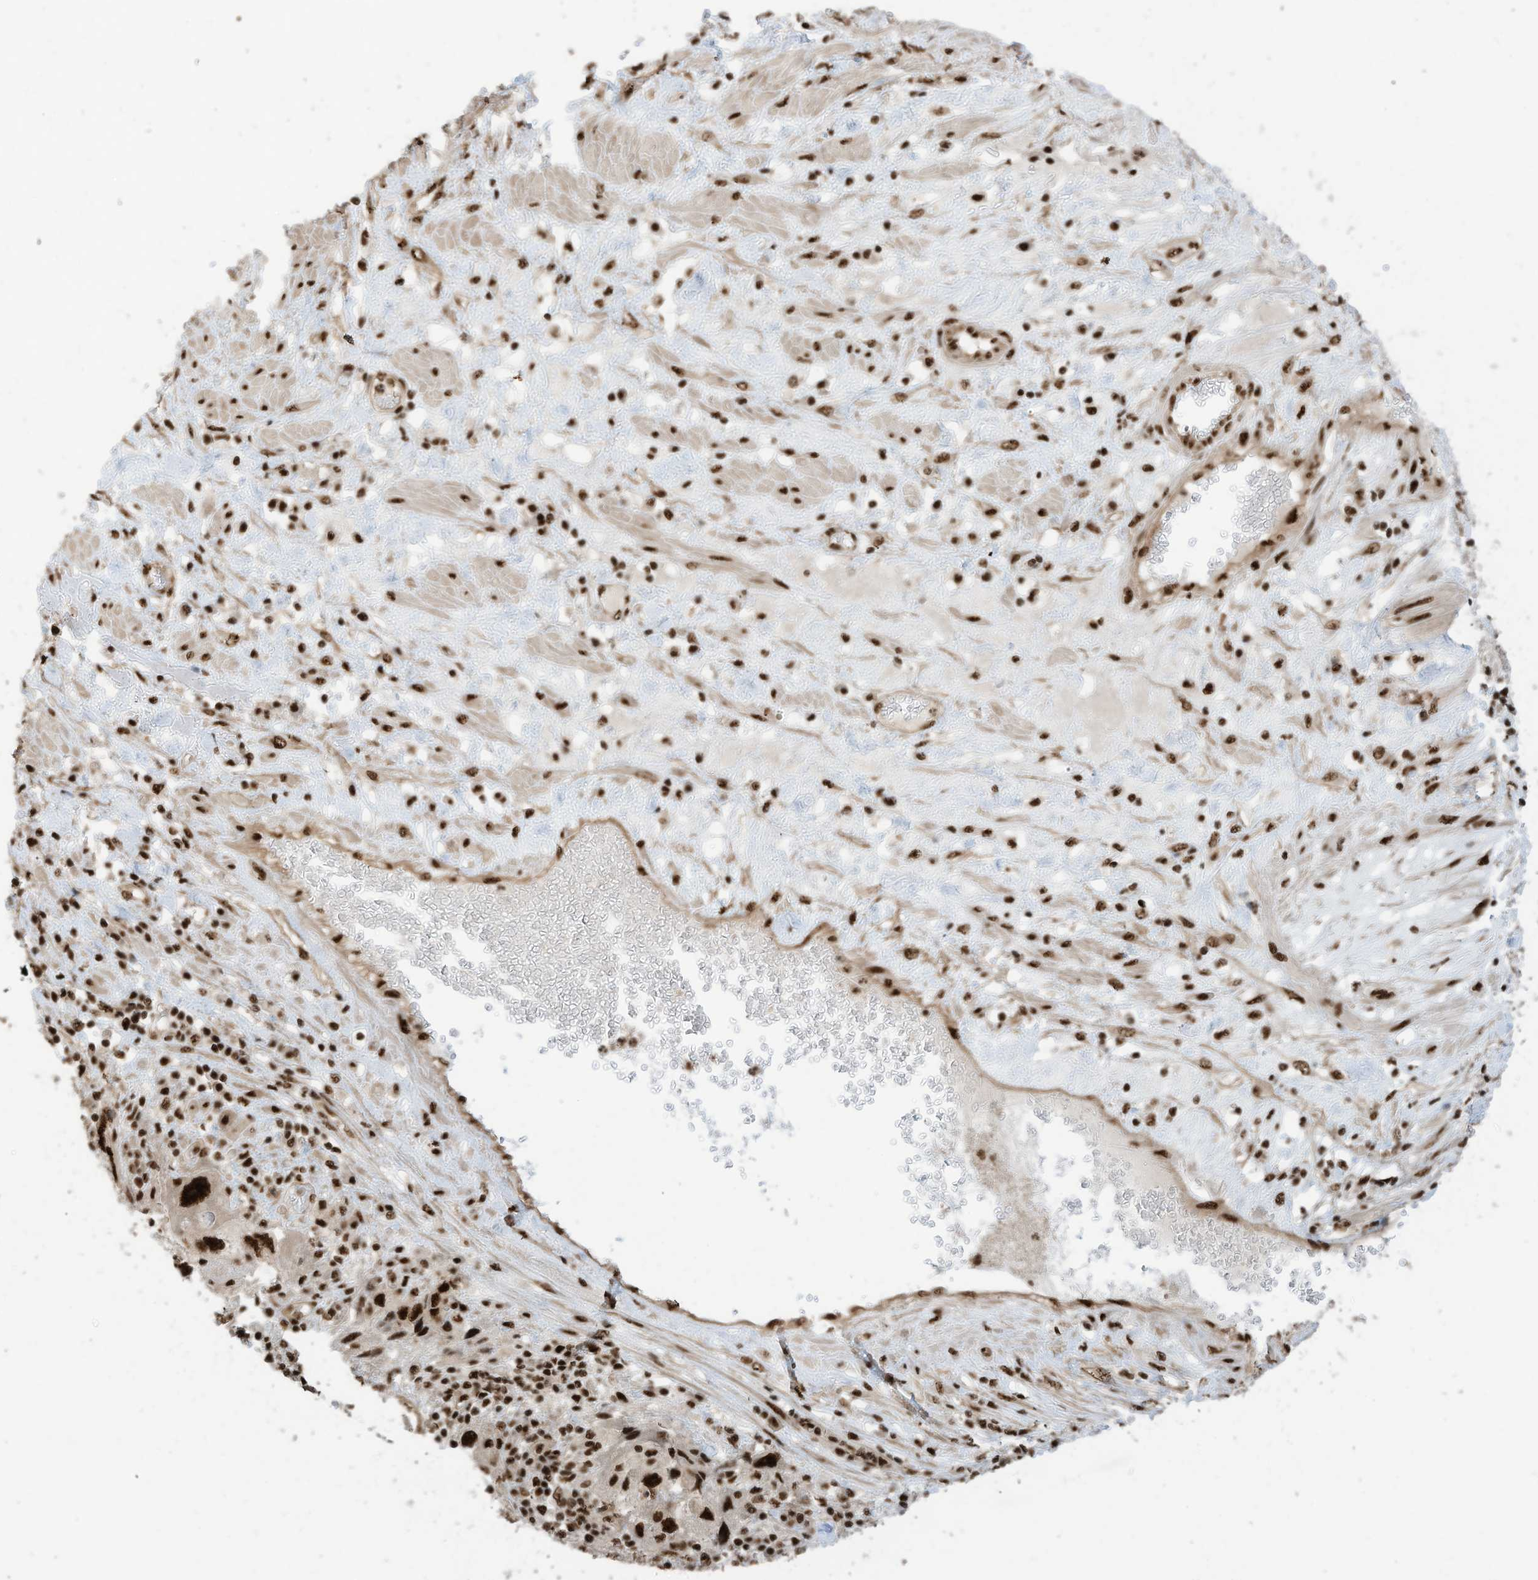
{"staining": {"intensity": "strong", "quantity": ">75%", "location": "nuclear"}, "tissue": "endometrial cancer", "cell_type": "Tumor cells", "image_type": "cancer", "snomed": [{"axis": "morphology", "description": "Adenocarcinoma, NOS"}, {"axis": "topography", "description": "Endometrium"}], "caption": "Adenocarcinoma (endometrial) tissue shows strong nuclear expression in approximately >75% of tumor cells, visualized by immunohistochemistry.", "gene": "SF3A3", "patient": {"sex": "female", "age": 49}}